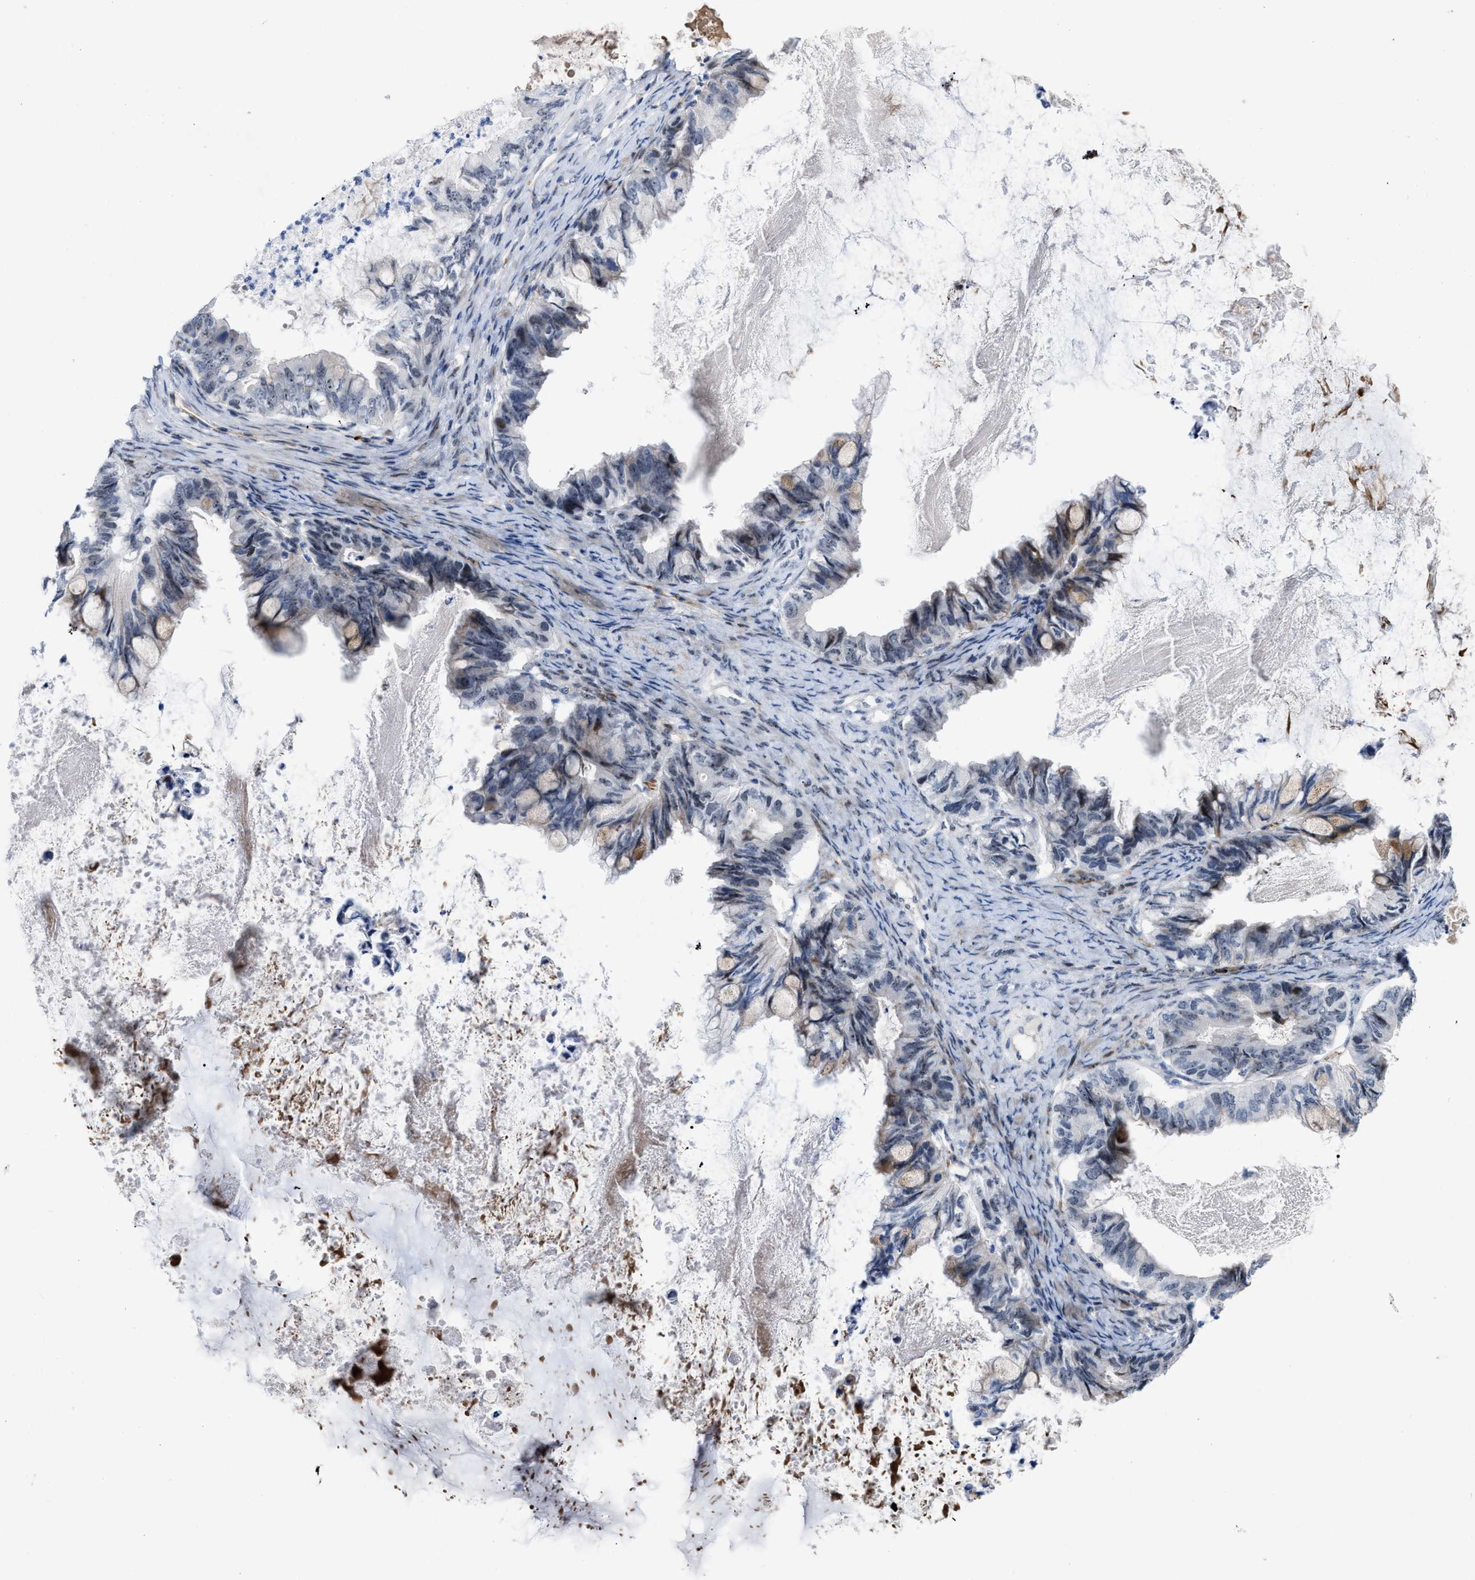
{"staining": {"intensity": "weak", "quantity": "<25%", "location": "cytoplasmic/membranous"}, "tissue": "ovarian cancer", "cell_type": "Tumor cells", "image_type": "cancer", "snomed": [{"axis": "morphology", "description": "Cystadenocarcinoma, mucinous, NOS"}, {"axis": "topography", "description": "Ovary"}], "caption": "This is an immunohistochemistry (IHC) photomicrograph of human ovarian mucinous cystadenocarcinoma. There is no staining in tumor cells.", "gene": "POLR1F", "patient": {"sex": "female", "age": 80}}